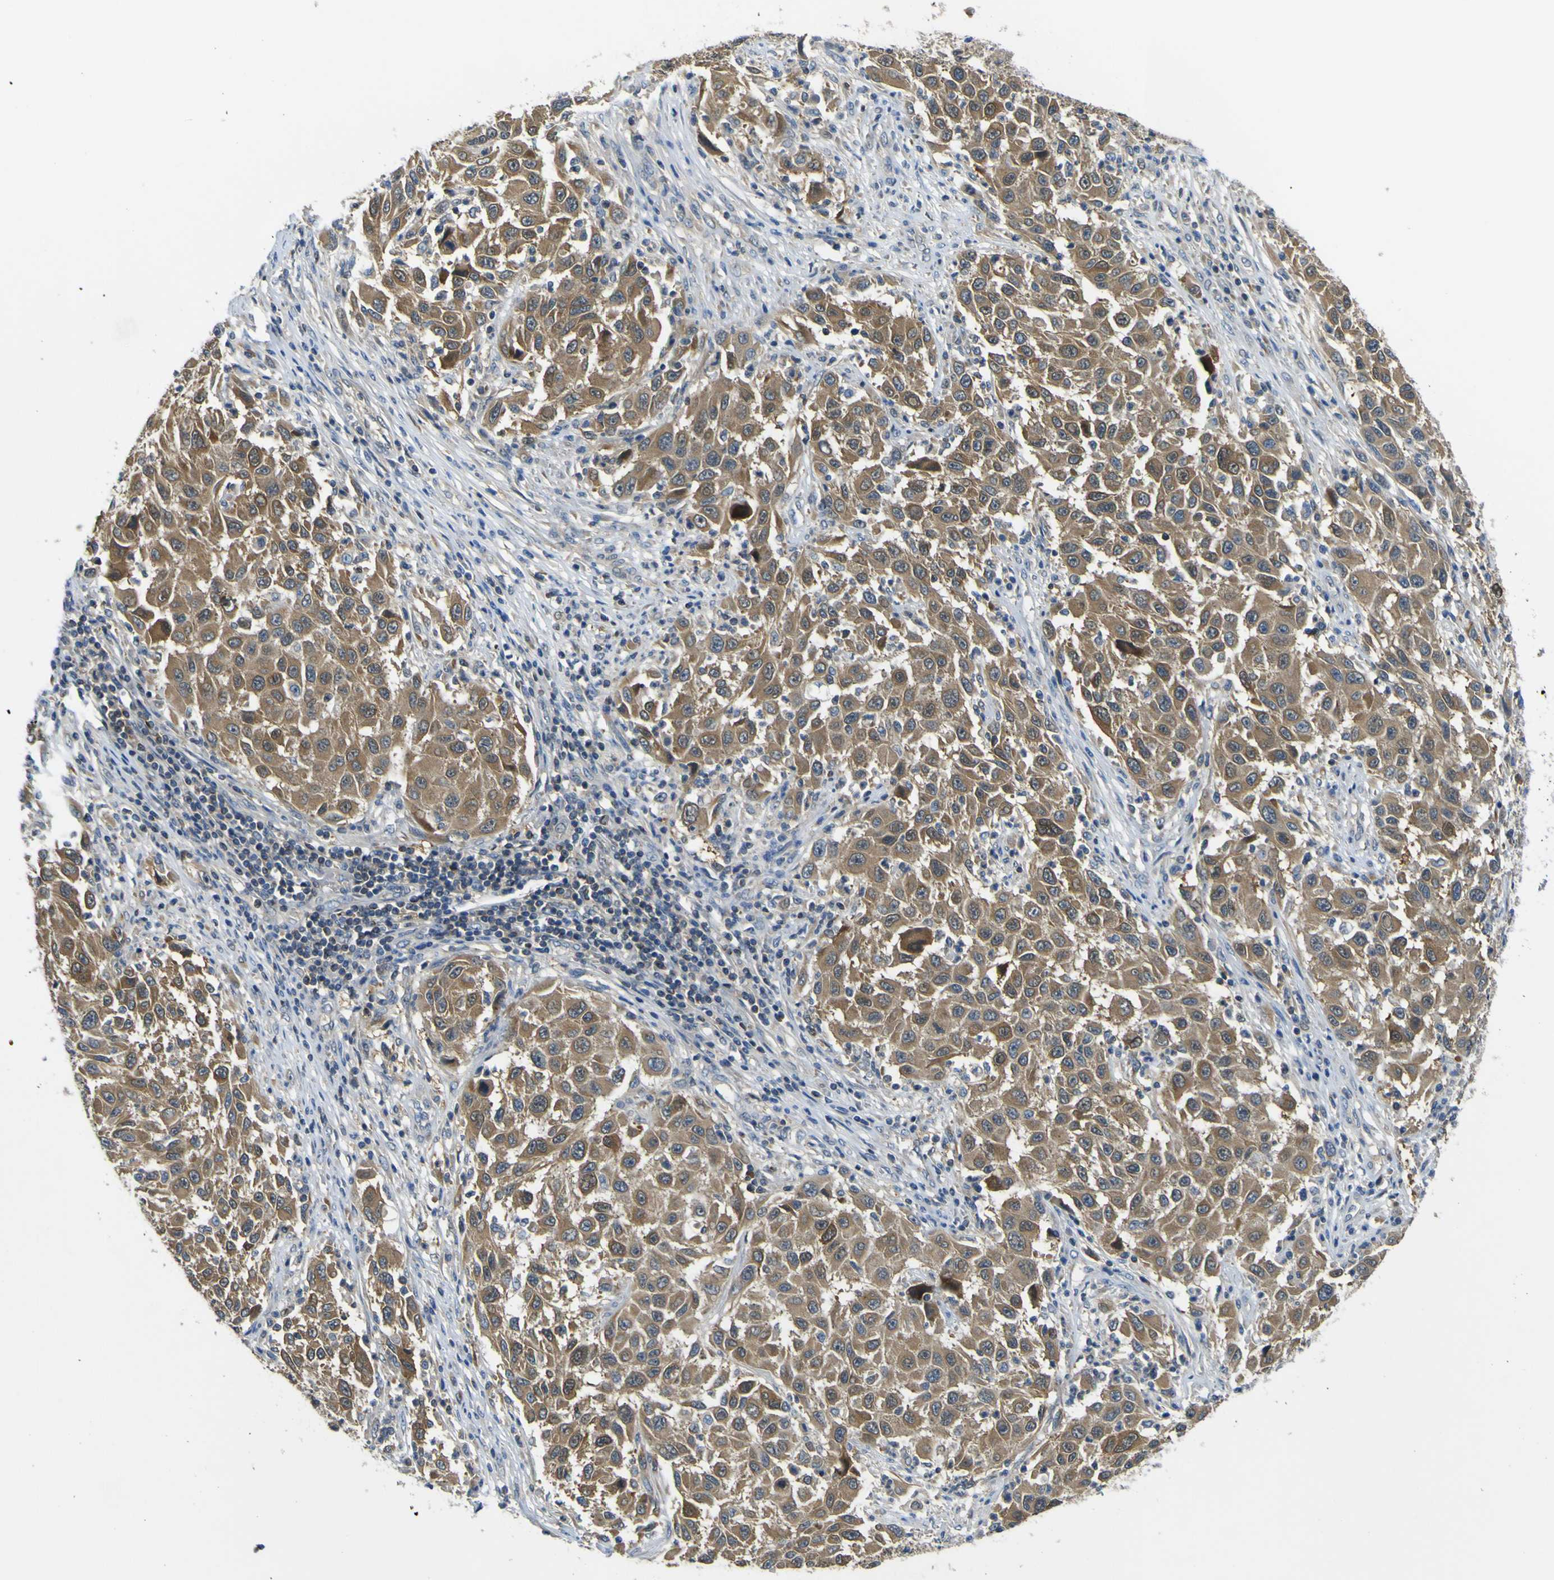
{"staining": {"intensity": "moderate", "quantity": ">75%", "location": "cytoplasmic/membranous"}, "tissue": "melanoma", "cell_type": "Tumor cells", "image_type": "cancer", "snomed": [{"axis": "morphology", "description": "Malignant melanoma, Metastatic site"}, {"axis": "topography", "description": "Lymph node"}], "caption": "Melanoma stained for a protein (brown) shows moderate cytoplasmic/membranous positive staining in about >75% of tumor cells.", "gene": "EML2", "patient": {"sex": "male", "age": 61}}